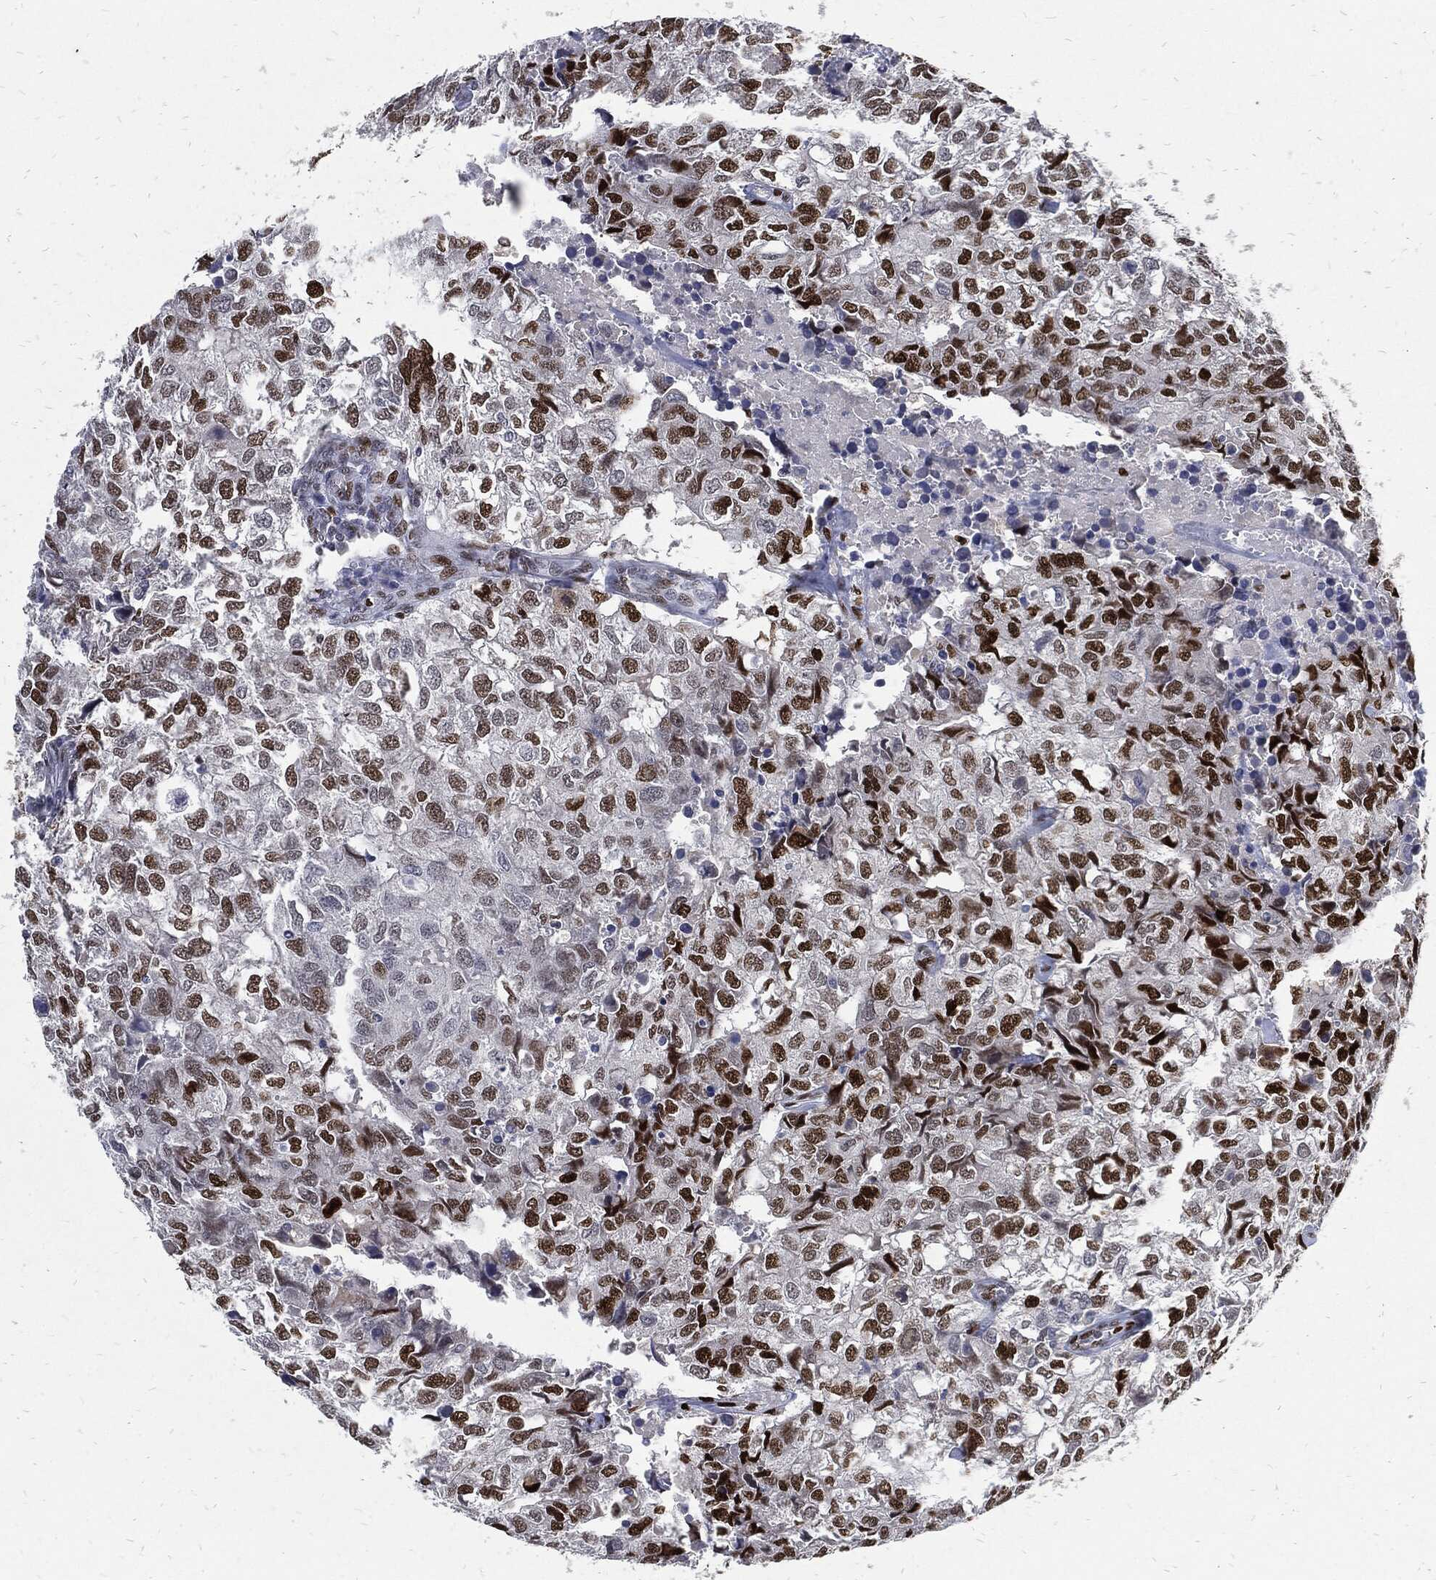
{"staining": {"intensity": "strong", "quantity": "25%-75%", "location": "nuclear"}, "tissue": "breast cancer", "cell_type": "Tumor cells", "image_type": "cancer", "snomed": [{"axis": "morphology", "description": "Duct carcinoma"}, {"axis": "topography", "description": "Breast"}], "caption": "Breast cancer stained for a protein reveals strong nuclear positivity in tumor cells. The staining is performed using DAB (3,3'-diaminobenzidine) brown chromogen to label protein expression. The nuclei are counter-stained blue using hematoxylin.", "gene": "JUN", "patient": {"sex": "female", "age": 30}}